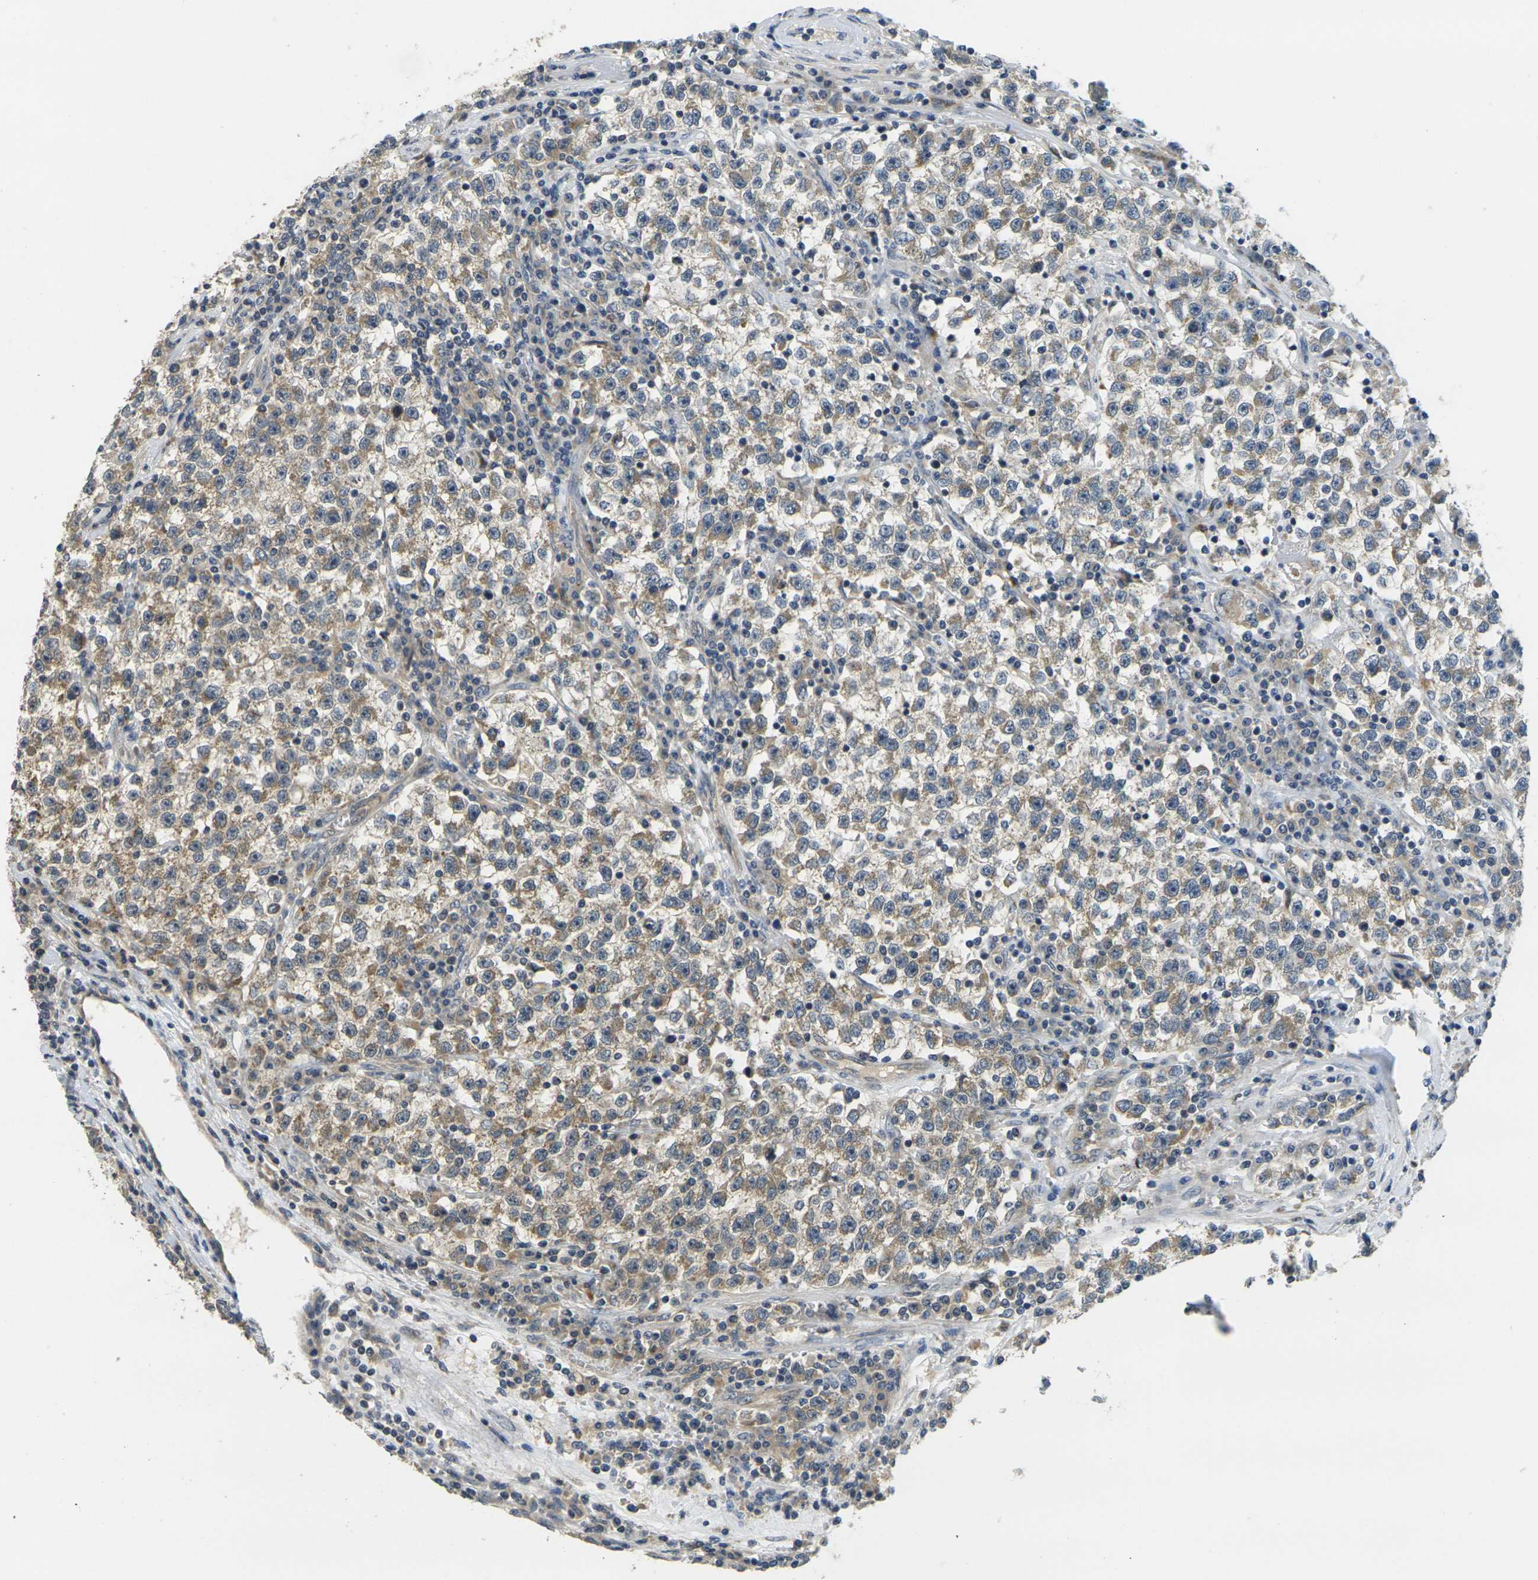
{"staining": {"intensity": "moderate", "quantity": ">75%", "location": "cytoplasmic/membranous"}, "tissue": "testis cancer", "cell_type": "Tumor cells", "image_type": "cancer", "snomed": [{"axis": "morphology", "description": "Seminoma, NOS"}, {"axis": "topography", "description": "Testis"}], "caption": "DAB immunohistochemical staining of human testis seminoma demonstrates moderate cytoplasmic/membranous protein expression in about >75% of tumor cells. The protein of interest is shown in brown color, while the nuclei are stained blue.", "gene": "MINAR2", "patient": {"sex": "male", "age": 22}}